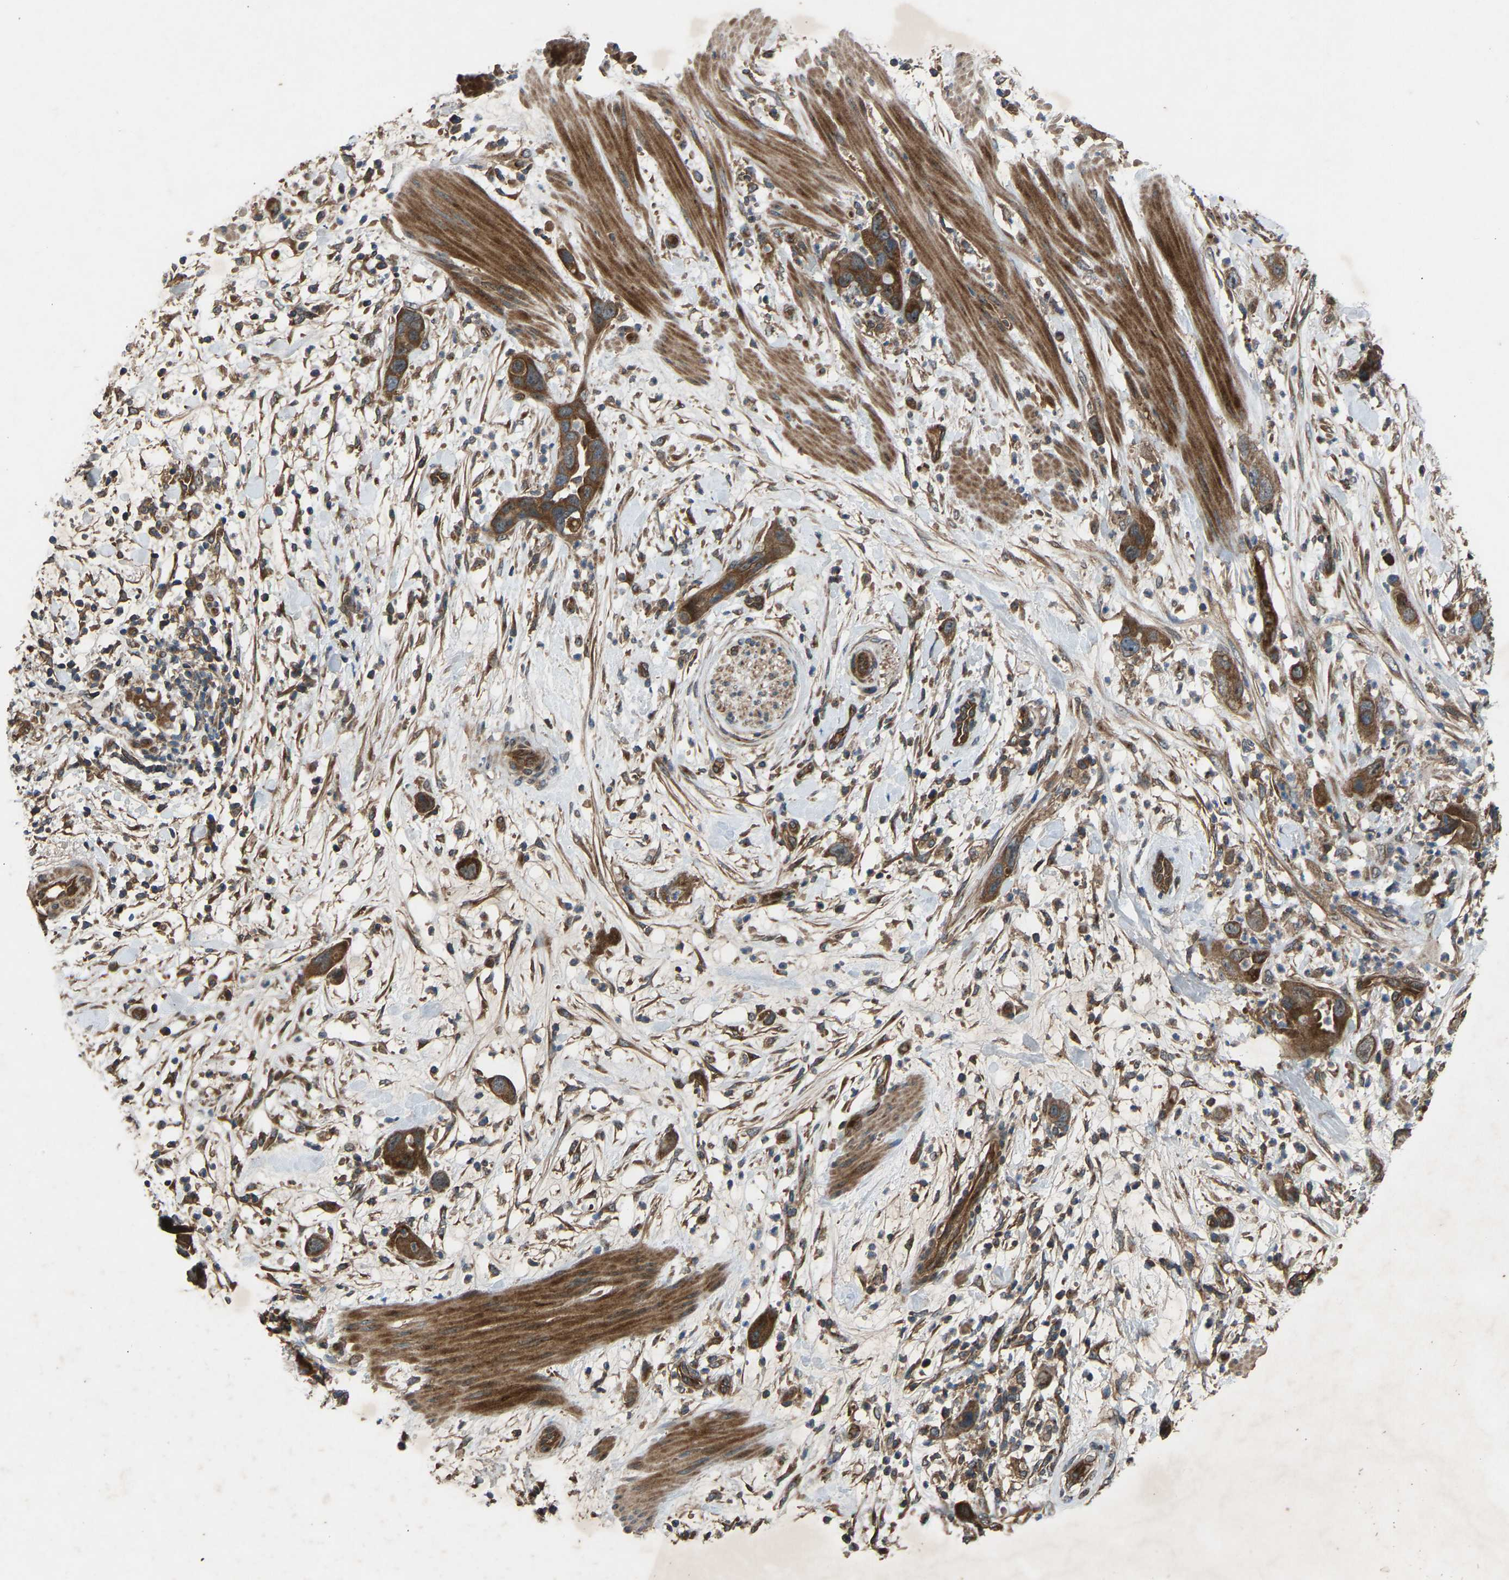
{"staining": {"intensity": "moderate", "quantity": ">75%", "location": "cytoplasmic/membranous"}, "tissue": "pancreatic cancer", "cell_type": "Tumor cells", "image_type": "cancer", "snomed": [{"axis": "morphology", "description": "Adenocarcinoma, NOS"}, {"axis": "topography", "description": "Pancreas"}], "caption": "Protein staining of pancreatic cancer (adenocarcinoma) tissue demonstrates moderate cytoplasmic/membranous positivity in about >75% of tumor cells.", "gene": "GAS2L1", "patient": {"sex": "female", "age": 71}}